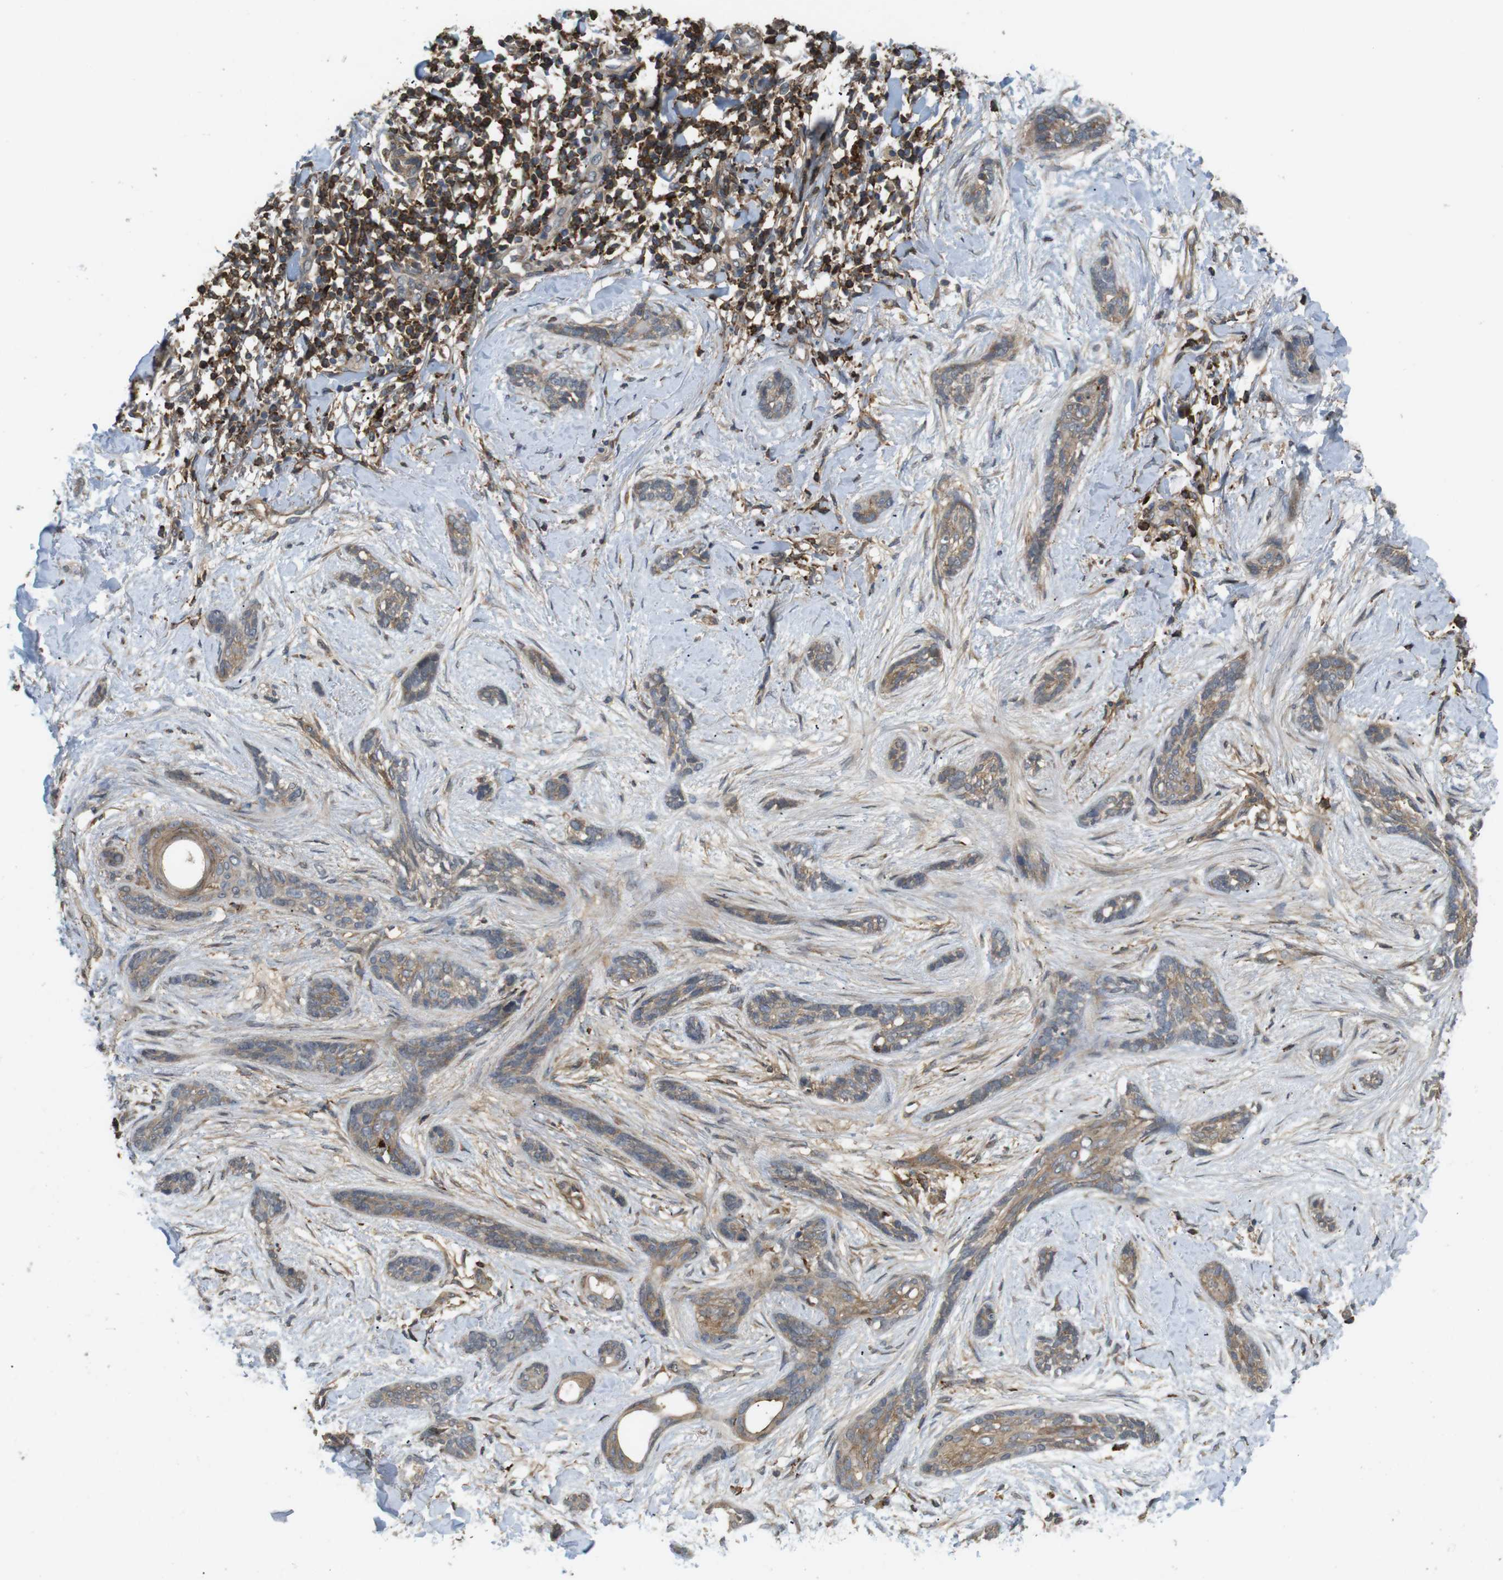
{"staining": {"intensity": "moderate", "quantity": ">75%", "location": "cytoplasmic/membranous"}, "tissue": "skin cancer", "cell_type": "Tumor cells", "image_type": "cancer", "snomed": [{"axis": "morphology", "description": "Basal cell carcinoma"}, {"axis": "morphology", "description": "Adnexal tumor, benign"}, {"axis": "topography", "description": "Skin"}], "caption": "High-magnification brightfield microscopy of skin cancer stained with DAB (brown) and counterstained with hematoxylin (blue). tumor cells exhibit moderate cytoplasmic/membranous expression is appreciated in about>75% of cells.", "gene": "KSR1", "patient": {"sex": "female", "age": 42}}